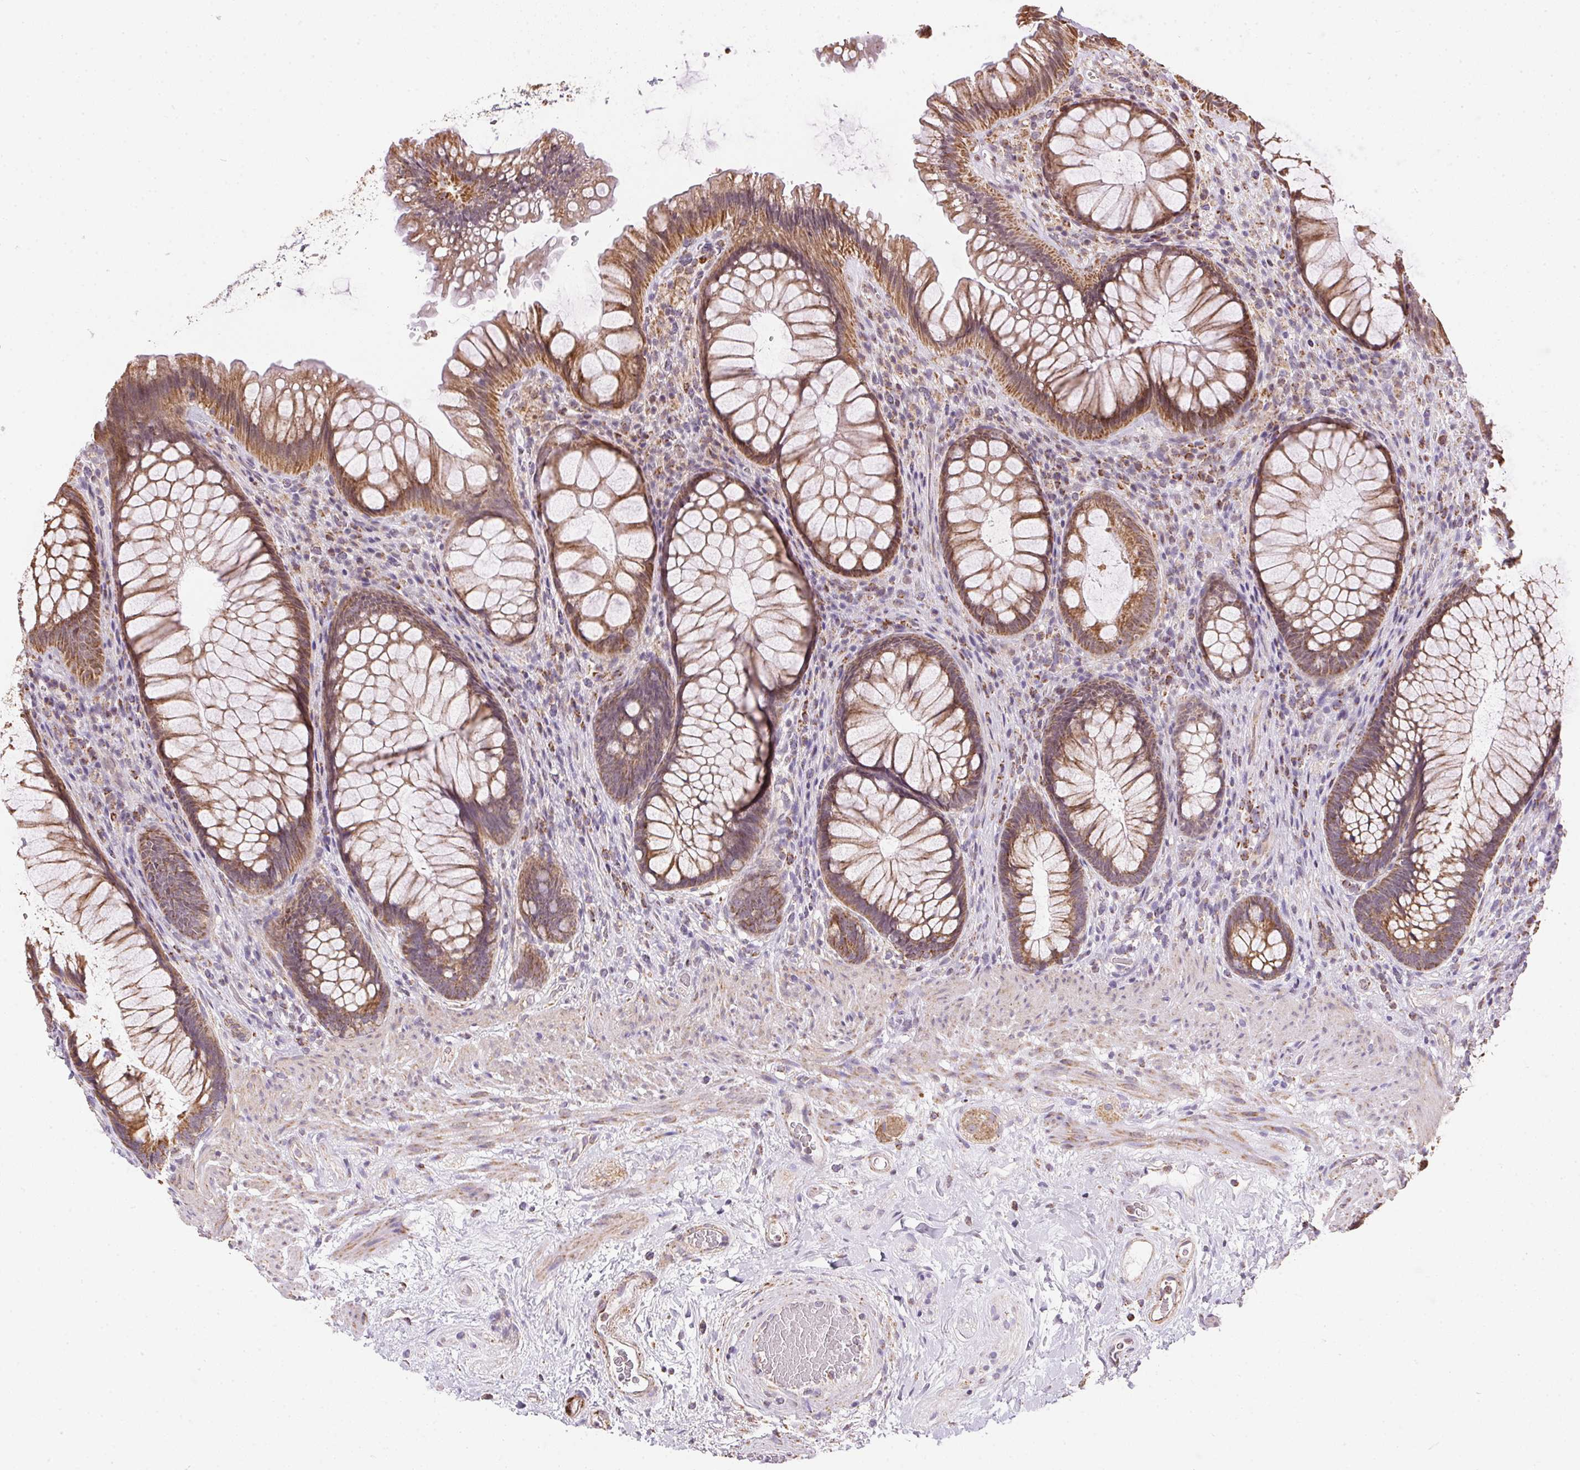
{"staining": {"intensity": "strong", "quantity": ">75%", "location": "cytoplasmic/membranous"}, "tissue": "rectum", "cell_type": "Glandular cells", "image_type": "normal", "snomed": [{"axis": "morphology", "description": "Normal tissue, NOS"}, {"axis": "topography", "description": "Smooth muscle"}, {"axis": "topography", "description": "Rectum"}], "caption": "DAB (3,3'-diaminobenzidine) immunohistochemical staining of benign rectum reveals strong cytoplasmic/membranous protein expression in approximately >75% of glandular cells.", "gene": "MAPK11", "patient": {"sex": "male", "age": 53}}